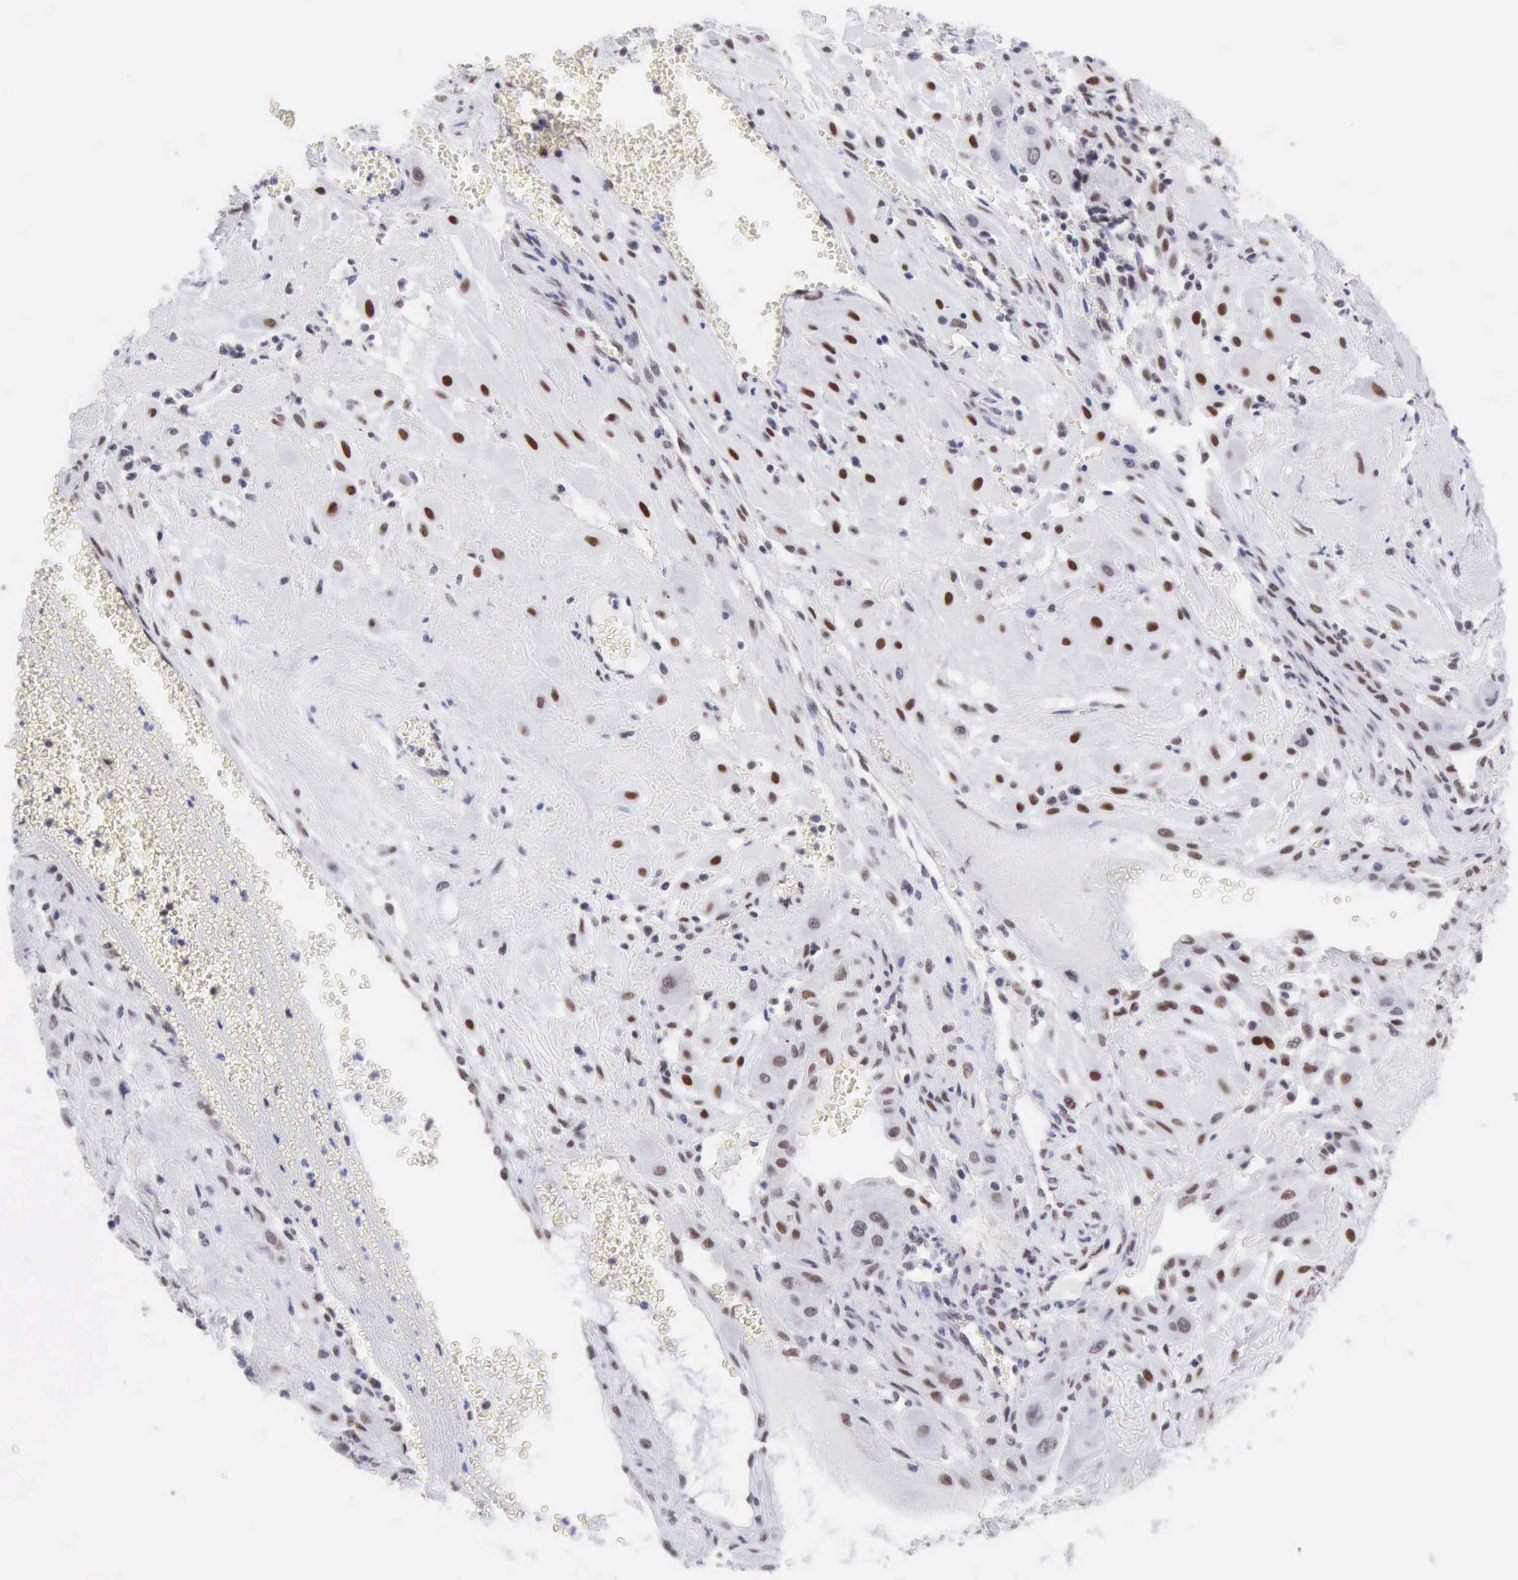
{"staining": {"intensity": "strong", "quantity": "25%-75%", "location": "nuclear"}, "tissue": "cervical cancer", "cell_type": "Tumor cells", "image_type": "cancer", "snomed": [{"axis": "morphology", "description": "Squamous cell carcinoma, NOS"}, {"axis": "topography", "description": "Cervix"}], "caption": "About 25%-75% of tumor cells in human squamous cell carcinoma (cervical) exhibit strong nuclear protein staining as visualized by brown immunohistochemical staining.", "gene": "ERCC4", "patient": {"sex": "female", "age": 34}}